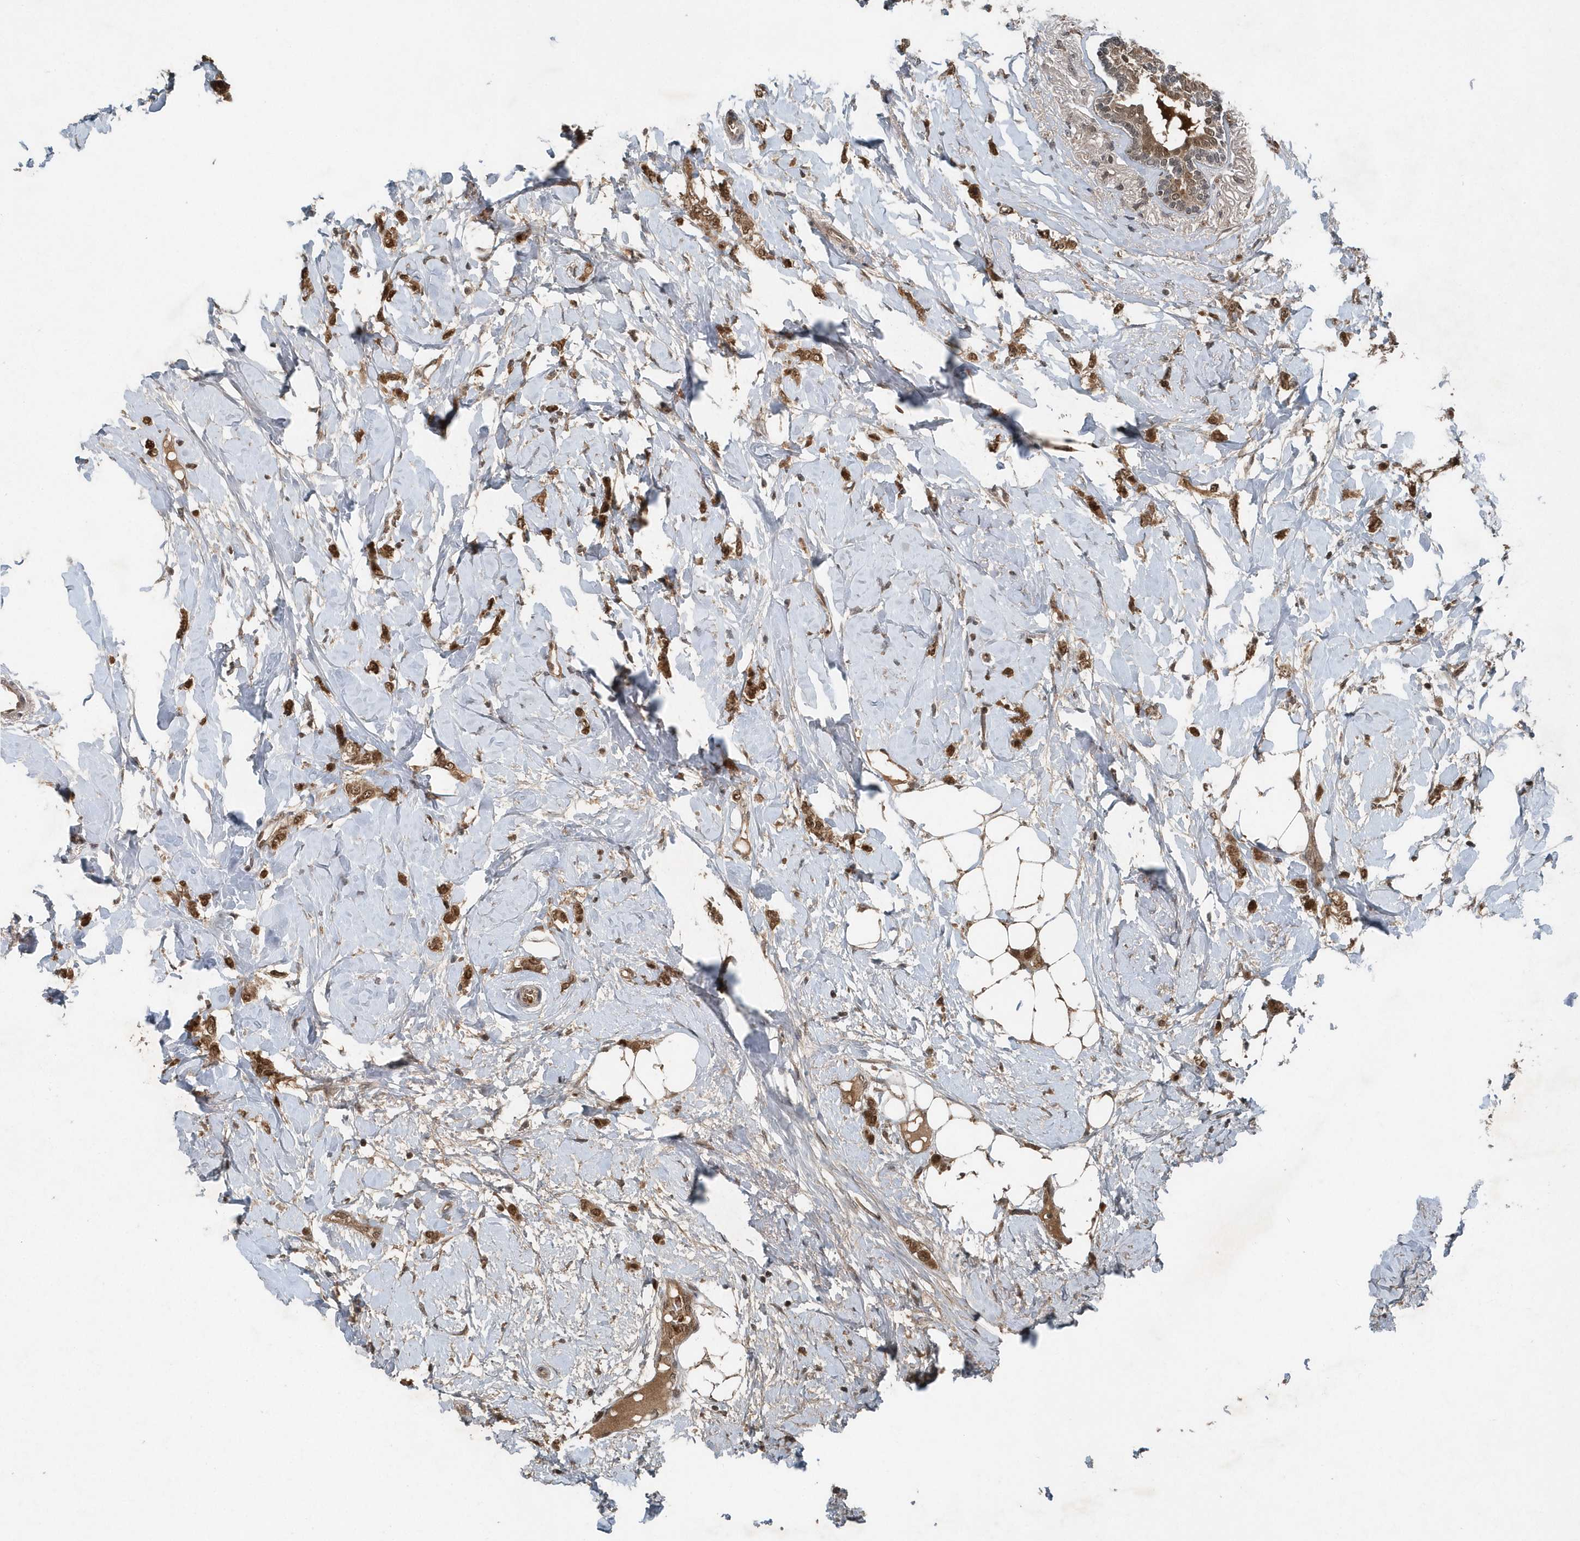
{"staining": {"intensity": "strong", "quantity": ">75%", "location": "cytoplasmic/membranous,nuclear"}, "tissue": "breast cancer", "cell_type": "Tumor cells", "image_type": "cancer", "snomed": [{"axis": "morphology", "description": "Normal tissue, NOS"}, {"axis": "morphology", "description": "Lobular carcinoma"}, {"axis": "topography", "description": "Breast"}], "caption": "A brown stain shows strong cytoplasmic/membranous and nuclear staining of a protein in human breast lobular carcinoma tumor cells.", "gene": "QTRT2", "patient": {"sex": "female", "age": 47}}